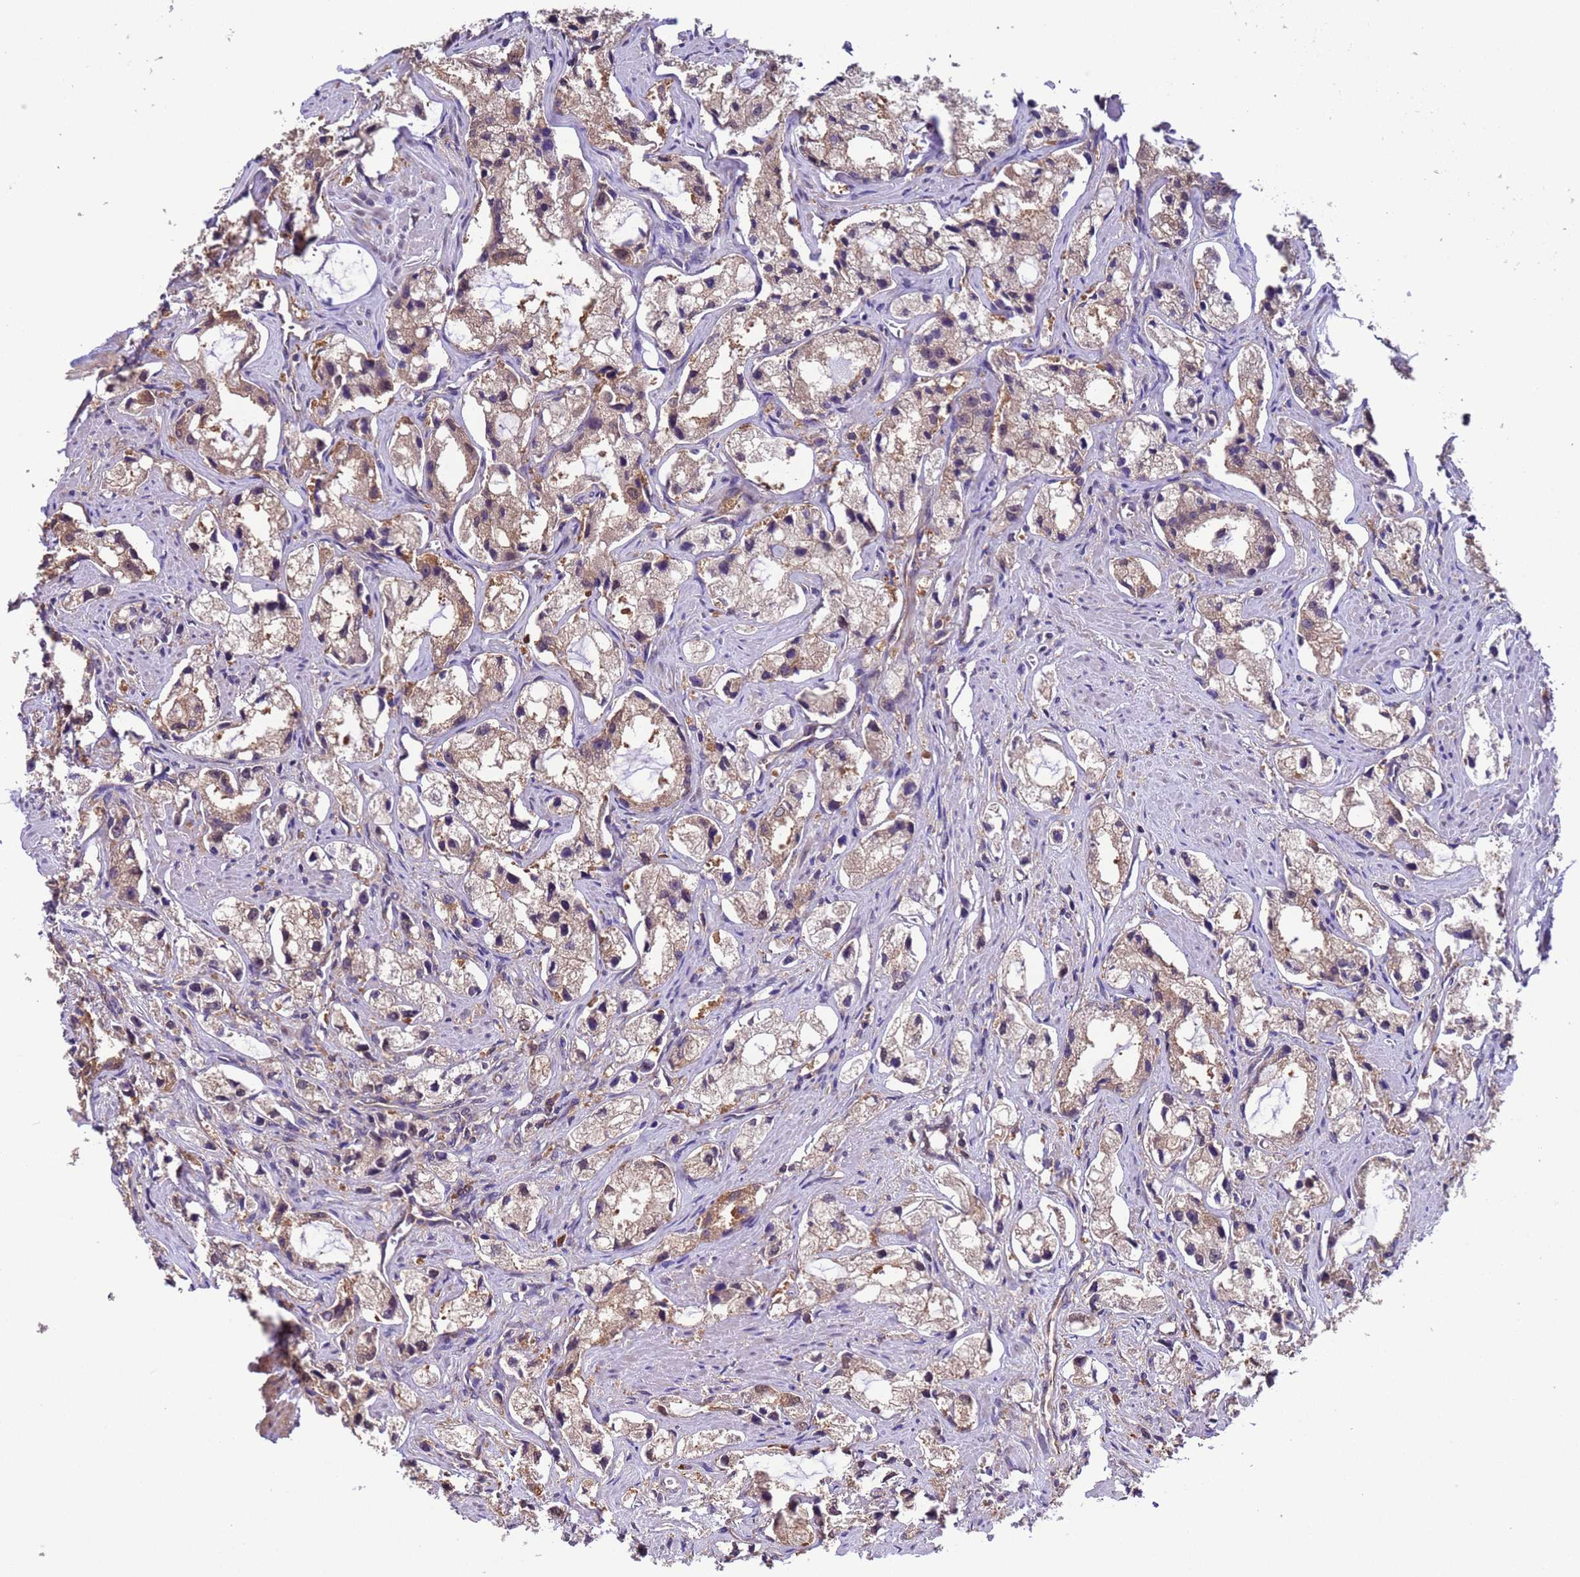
{"staining": {"intensity": "weak", "quantity": "25%-75%", "location": "cytoplasmic/membranous"}, "tissue": "prostate cancer", "cell_type": "Tumor cells", "image_type": "cancer", "snomed": [{"axis": "morphology", "description": "Adenocarcinoma, High grade"}, {"axis": "topography", "description": "Prostate"}], "caption": "This micrograph exhibits immunohistochemistry staining of human prostate high-grade adenocarcinoma, with low weak cytoplasmic/membranous positivity in about 25%-75% of tumor cells.", "gene": "ZFP69B", "patient": {"sex": "male", "age": 66}}